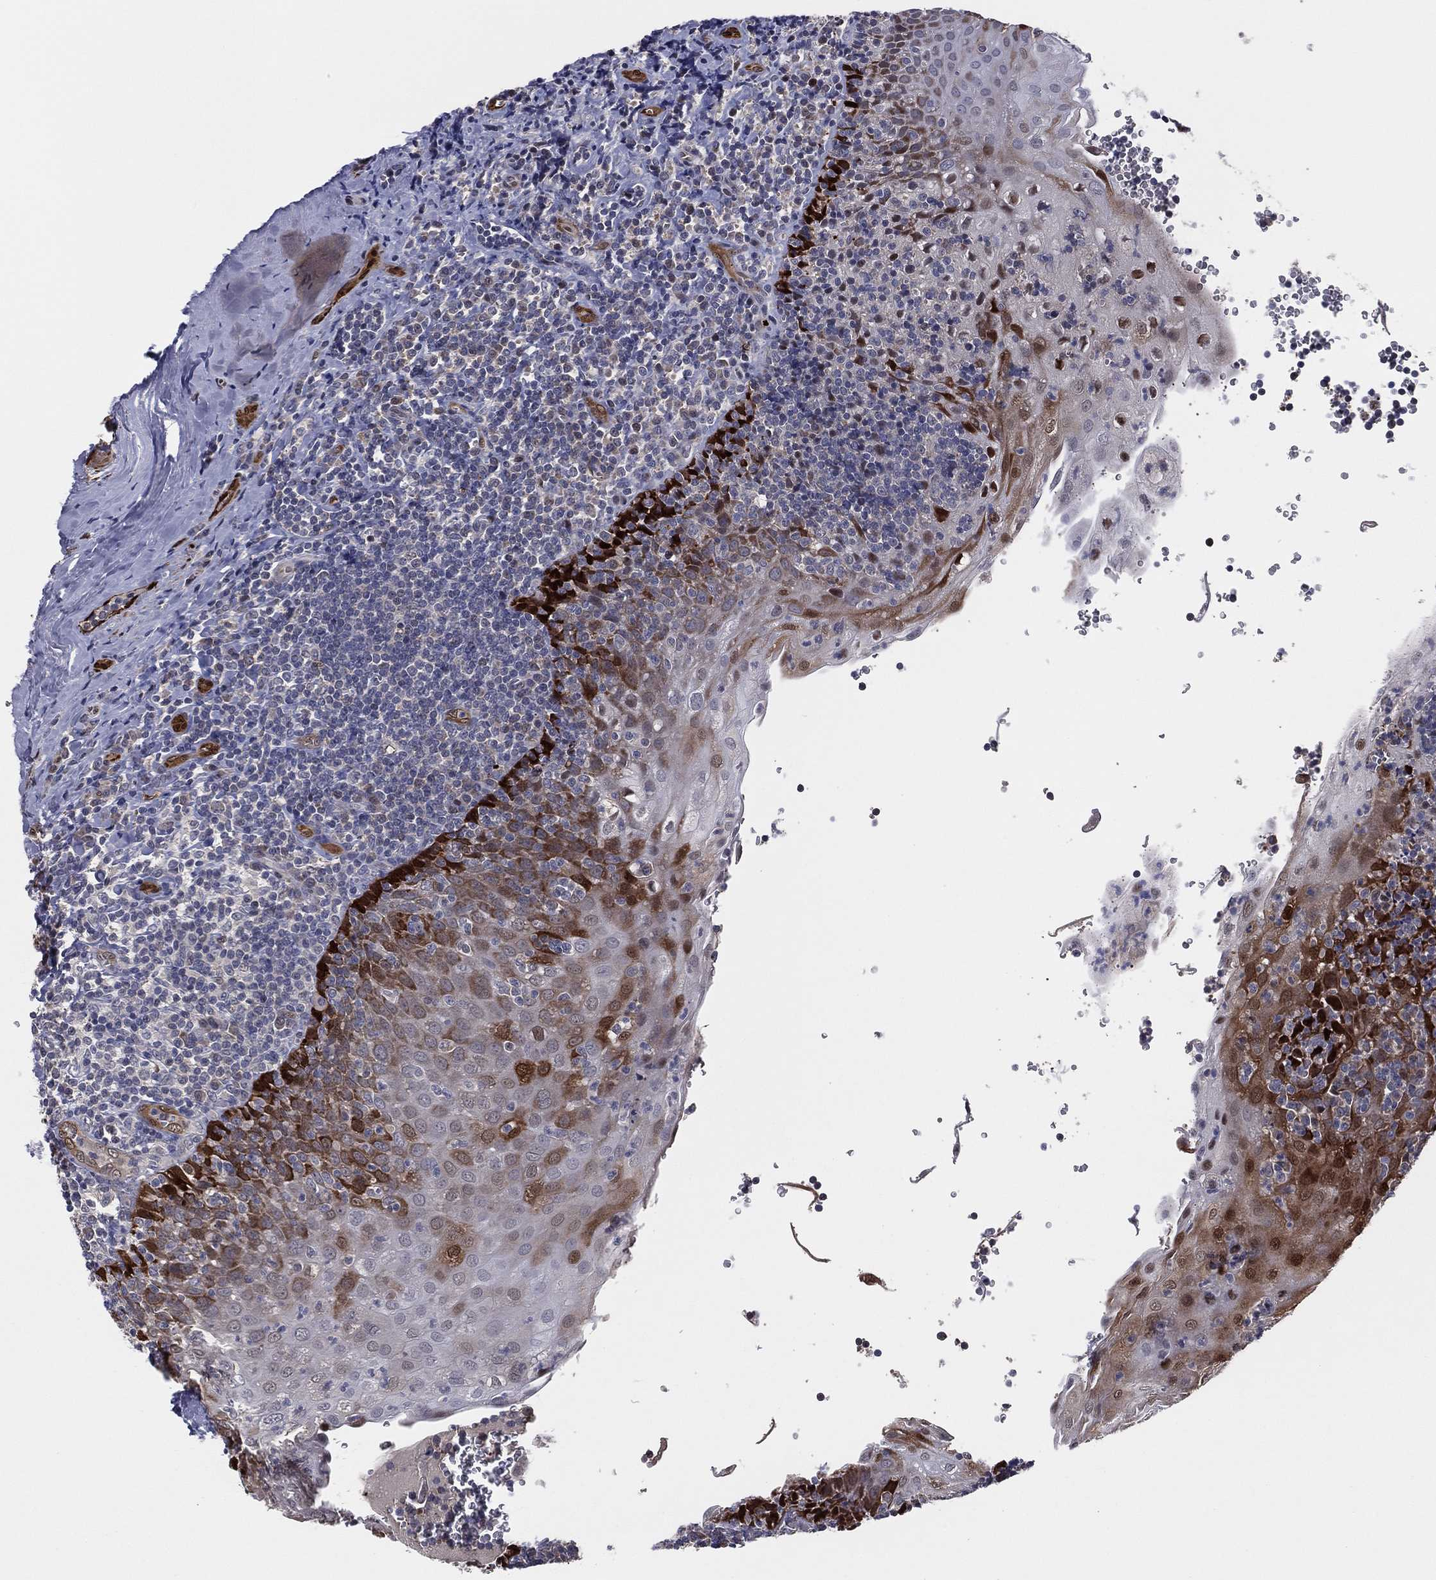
{"staining": {"intensity": "moderate", "quantity": "25%-75%", "location": "cytoplasmic/membranous,nuclear"}, "tissue": "tonsil", "cell_type": "Germinal center cells", "image_type": "normal", "snomed": [{"axis": "morphology", "description": "Normal tissue, NOS"}, {"axis": "morphology", "description": "Inflammation, NOS"}, {"axis": "topography", "description": "Tonsil"}], "caption": "Protein positivity by IHC reveals moderate cytoplasmic/membranous,nuclear positivity in approximately 25%-75% of germinal center cells in benign tonsil.", "gene": "SNCG", "patient": {"sex": "female", "age": 31}}